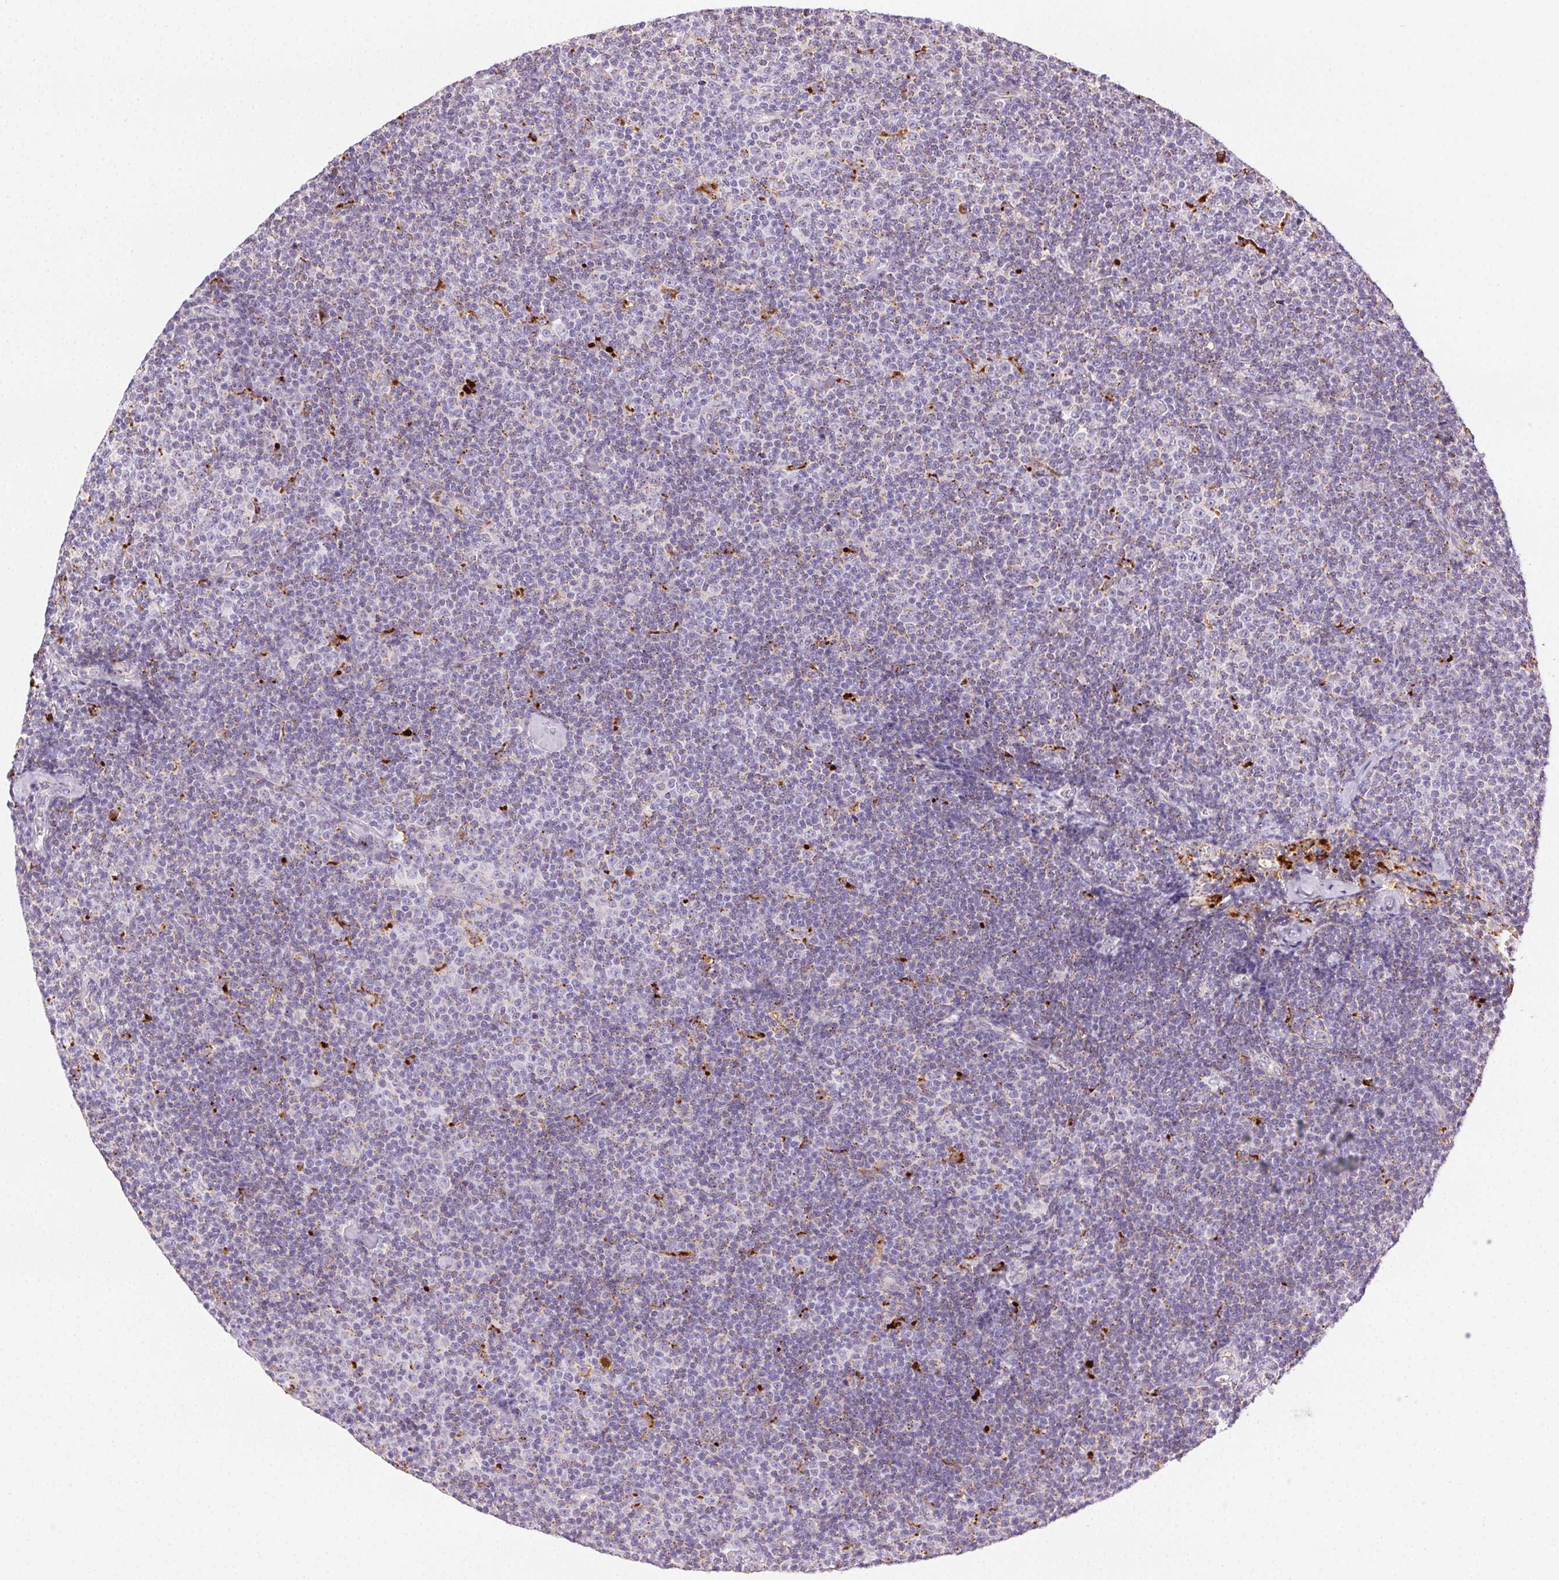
{"staining": {"intensity": "negative", "quantity": "none", "location": "none"}, "tissue": "lymphoma", "cell_type": "Tumor cells", "image_type": "cancer", "snomed": [{"axis": "morphology", "description": "Malignant lymphoma, non-Hodgkin's type, Low grade"}, {"axis": "topography", "description": "Lymph node"}], "caption": "An IHC micrograph of lymphoma is shown. There is no staining in tumor cells of lymphoma. (DAB (3,3'-diaminobenzidine) IHC, high magnification).", "gene": "SCPEP1", "patient": {"sex": "male", "age": 81}}